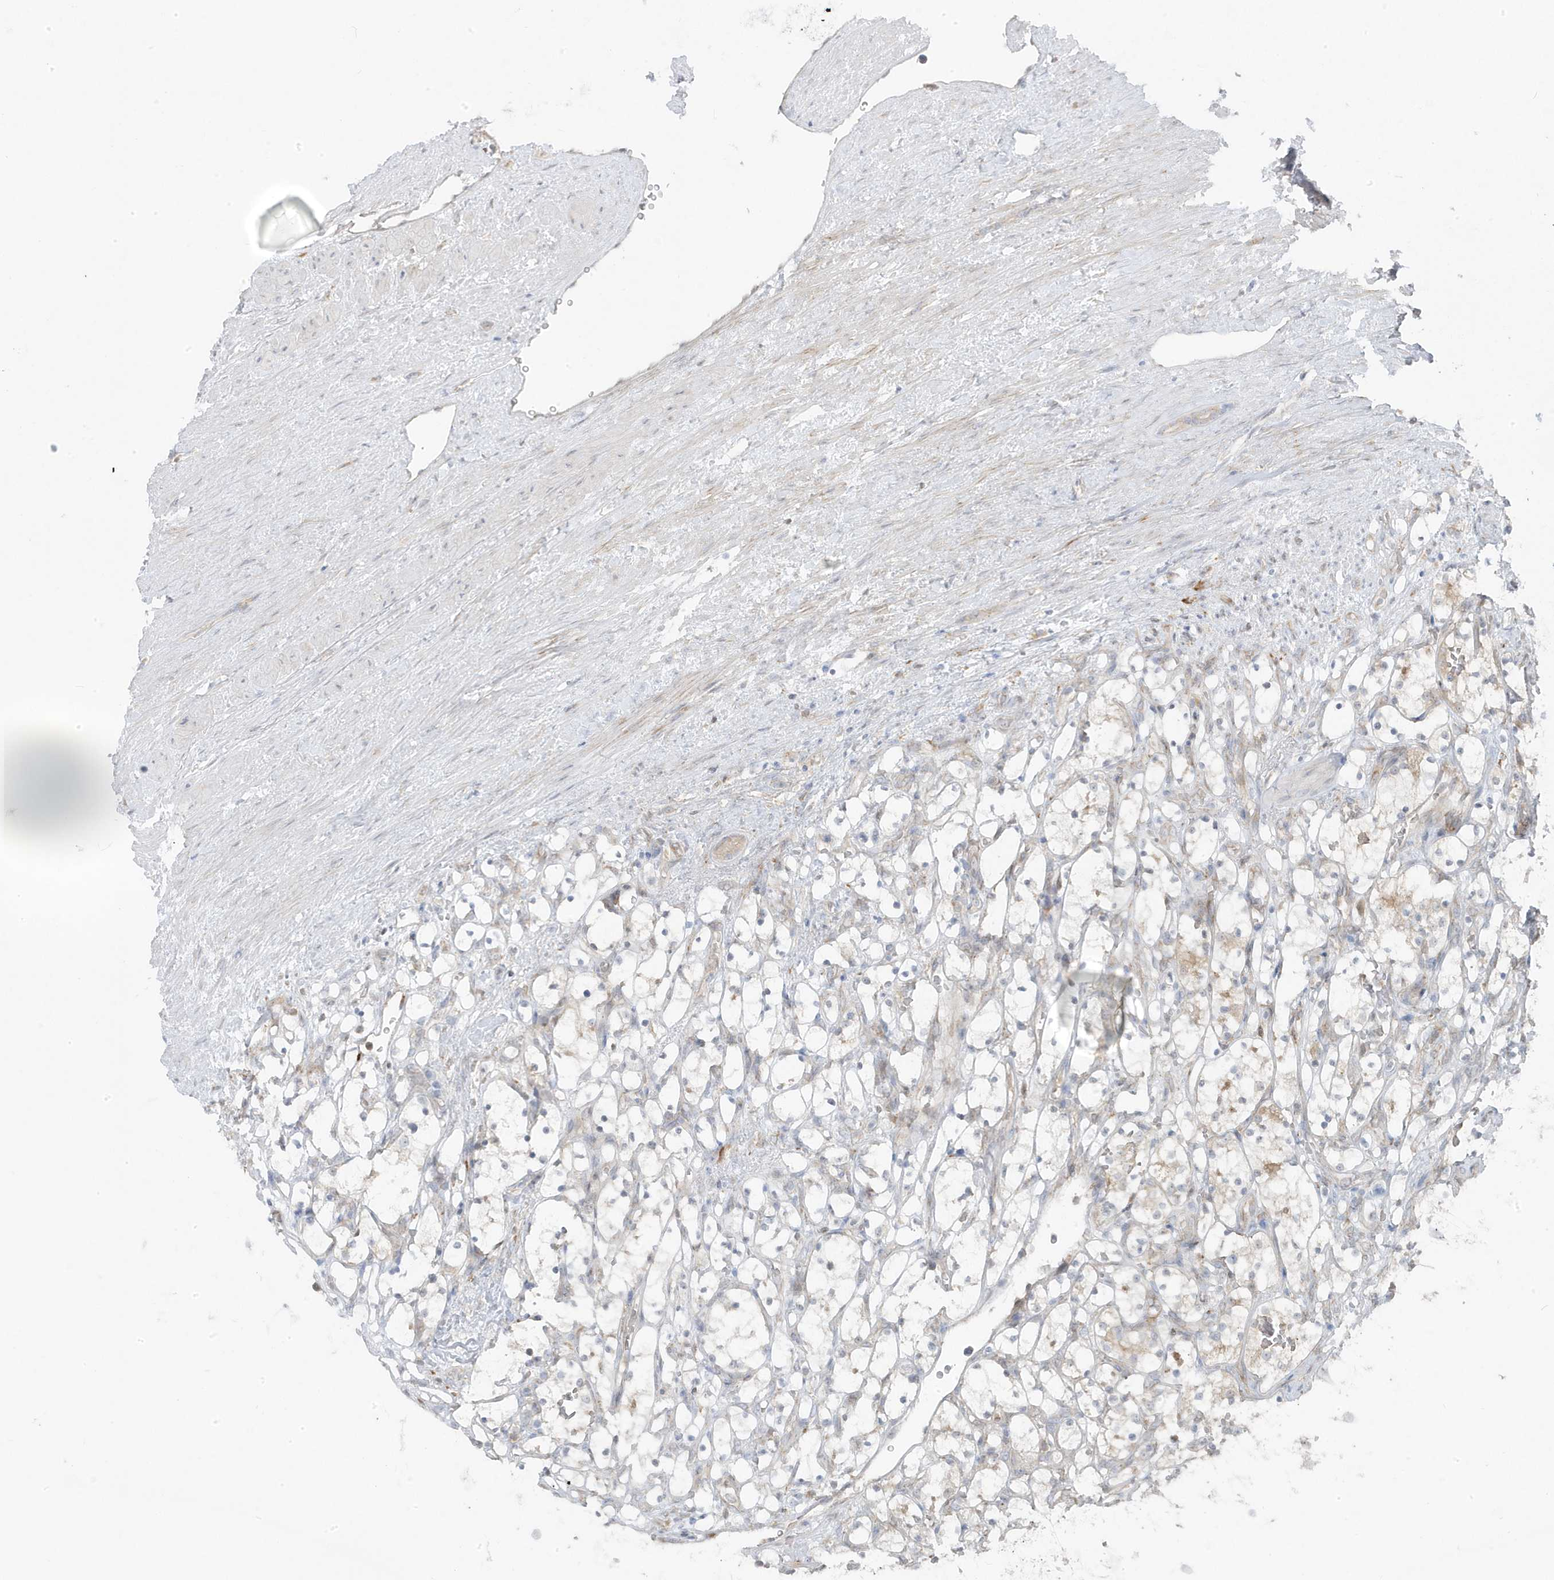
{"staining": {"intensity": "negative", "quantity": "none", "location": "none"}, "tissue": "renal cancer", "cell_type": "Tumor cells", "image_type": "cancer", "snomed": [{"axis": "morphology", "description": "Adenocarcinoma, NOS"}, {"axis": "topography", "description": "Kidney"}], "caption": "Tumor cells show no significant staining in renal adenocarcinoma.", "gene": "ZNF654", "patient": {"sex": "female", "age": 69}}